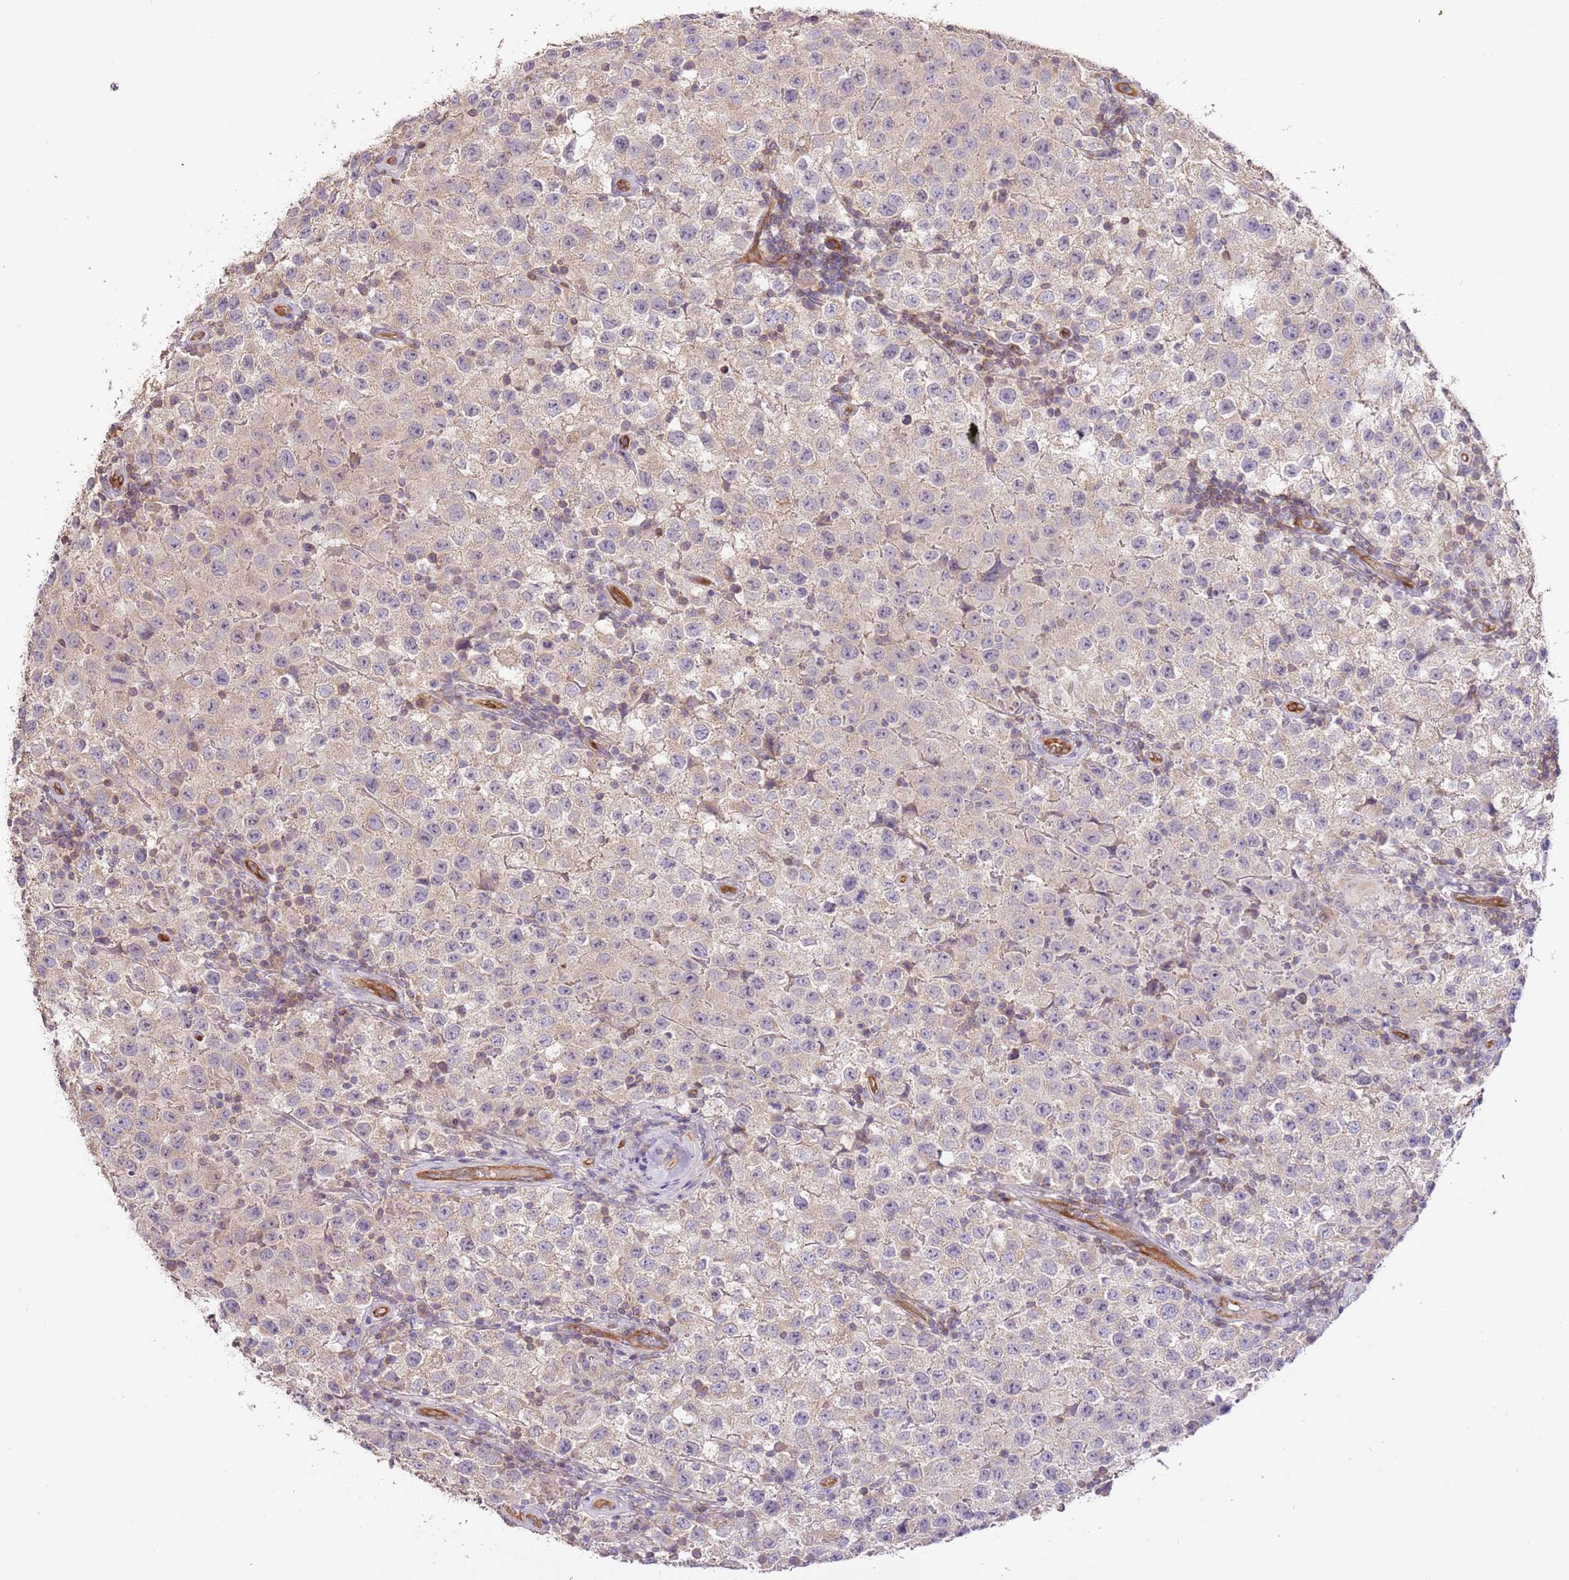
{"staining": {"intensity": "weak", "quantity": "<25%", "location": "cytoplasmic/membranous"}, "tissue": "testis cancer", "cell_type": "Tumor cells", "image_type": "cancer", "snomed": [{"axis": "morphology", "description": "Seminoma, NOS"}, {"axis": "morphology", "description": "Carcinoma, Embryonal, NOS"}, {"axis": "topography", "description": "Testis"}], "caption": "High magnification brightfield microscopy of testis embryonal carcinoma stained with DAB (brown) and counterstained with hematoxylin (blue): tumor cells show no significant positivity. The staining is performed using DAB brown chromogen with nuclei counter-stained in using hematoxylin.", "gene": "DOCK9", "patient": {"sex": "male", "age": 41}}